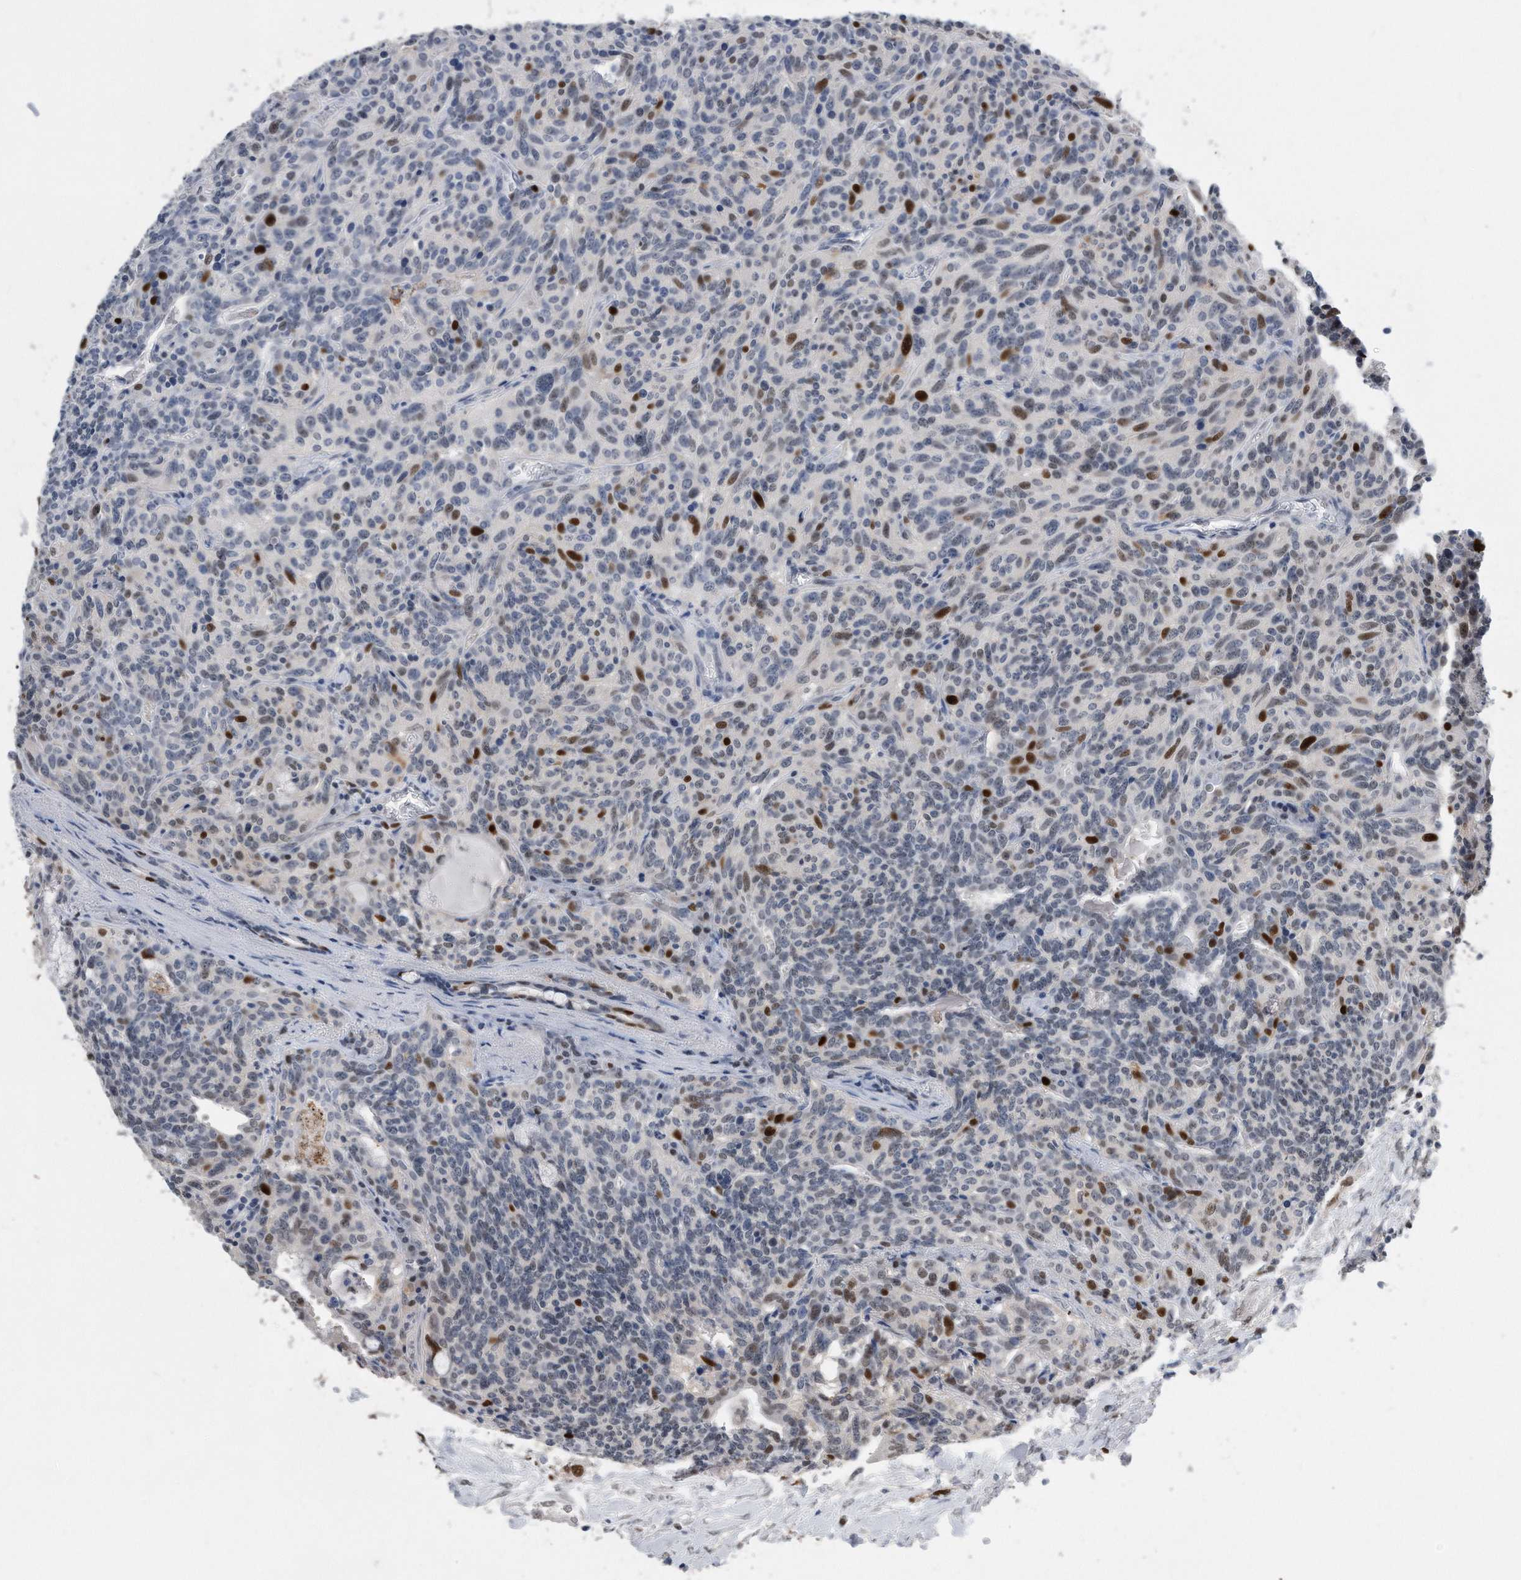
{"staining": {"intensity": "strong", "quantity": "<25%", "location": "nuclear"}, "tissue": "carcinoid", "cell_type": "Tumor cells", "image_type": "cancer", "snomed": [{"axis": "morphology", "description": "Carcinoid, malignant, NOS"}, {"axis": "topography", "description": "Lung"}], "caption": "The immunohistochemical stain highlights strong nuclear staining in tumor cells of carcinoid tissue. (IHC, brightfield microscopy, high magnification).", "gene": "PCNA", "patient": {"sex": "female", "age": 46}}